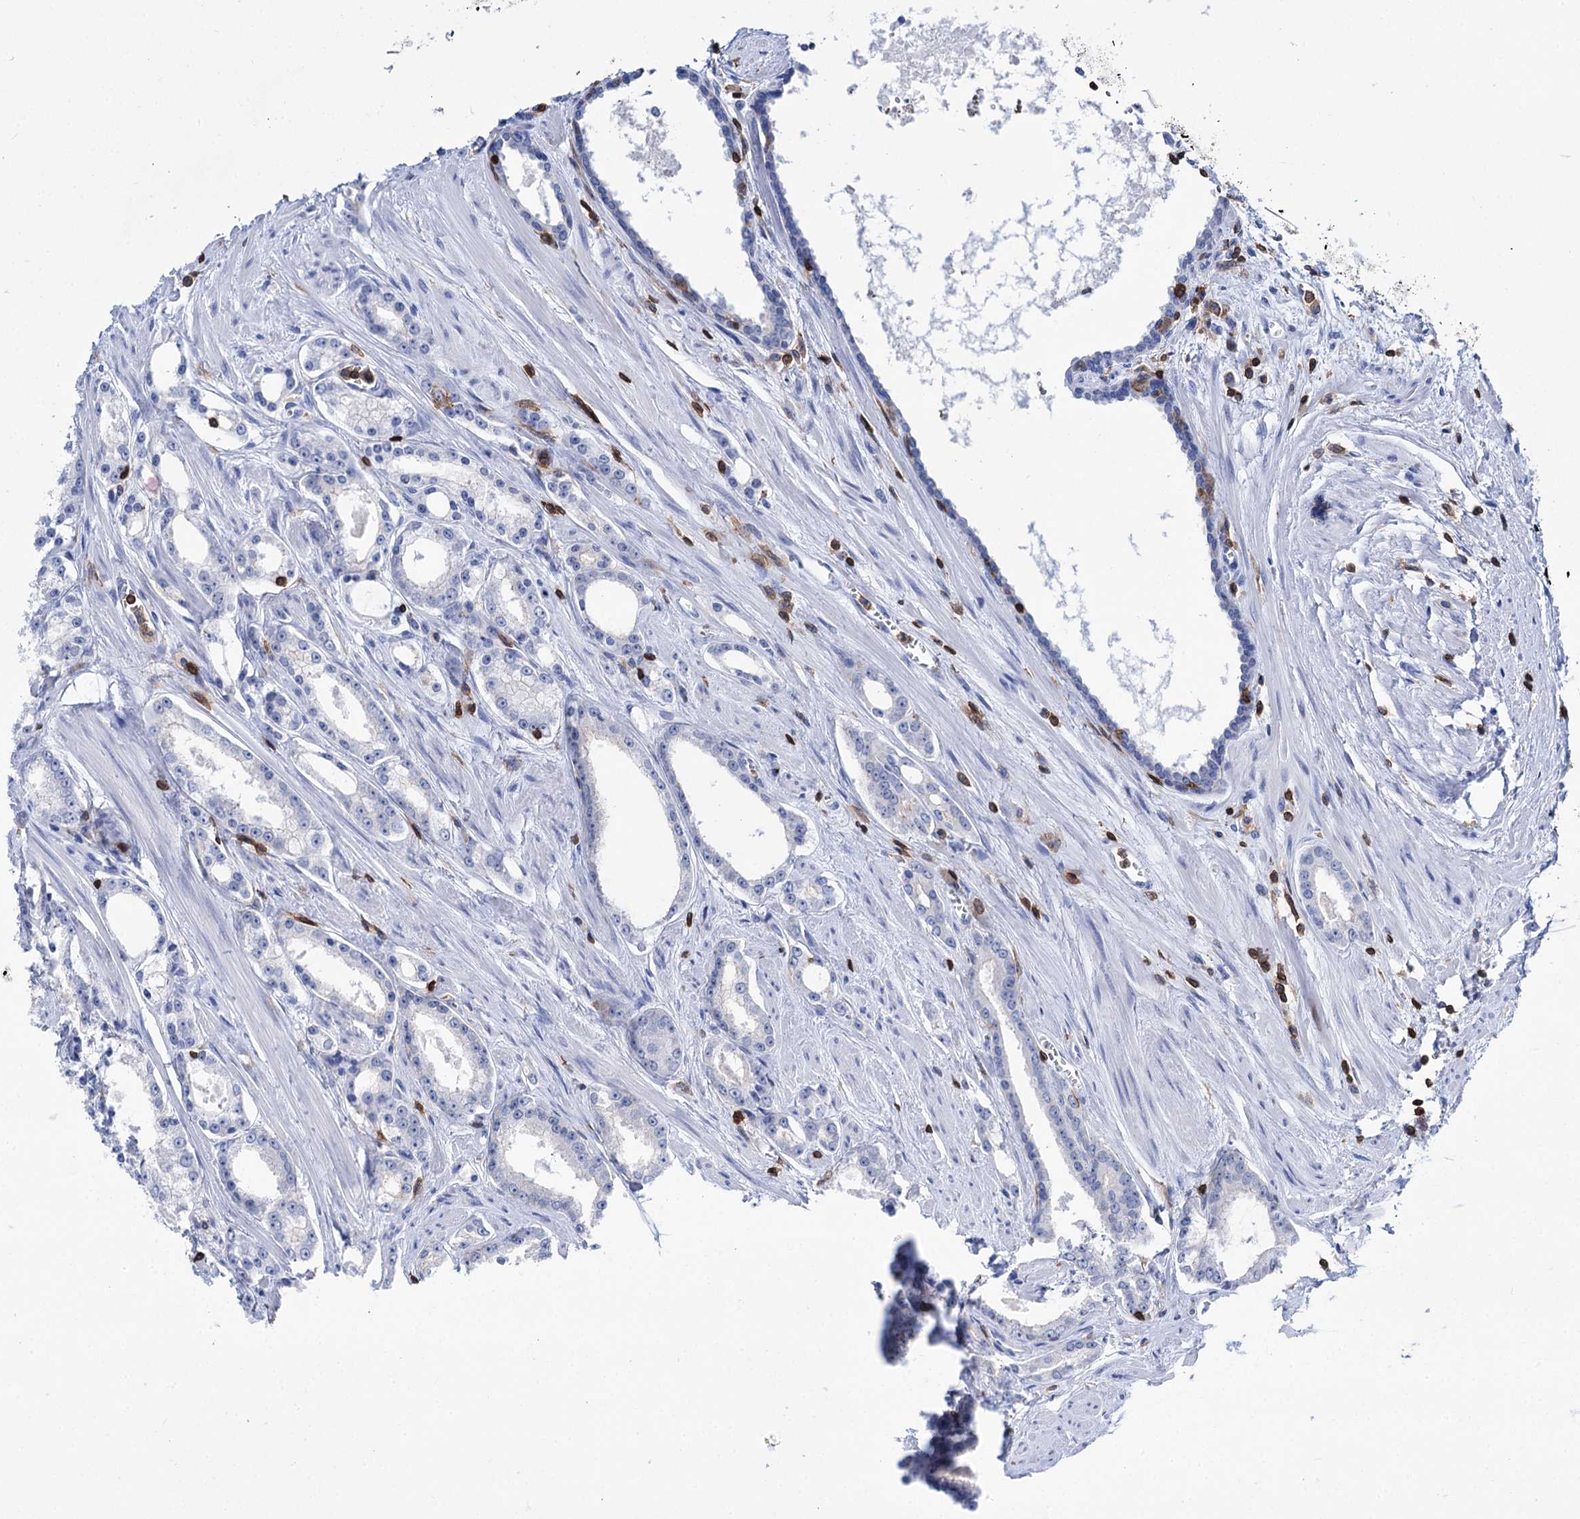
{"staining": {"intensity": "negative", "quantity": "none", "location": "none"}, "tissue": "prostate cancer", "cell_type": "Tumor cells", "image_type": "cancer", "snomed": [{"axis": "morphology", "description": "Adenocarcinoma, Low grade"}, {"axis": "topography", "description": "Prostate and seminal vesicle, NOS"}], "caption": "This is an immunohistochemistry photomicrograph of human prostate low-grade adenocarcinoma. There is no positivity in tumor cells.", "gene": "DEF6", "patient": {"sex": "male", "age": 60}}